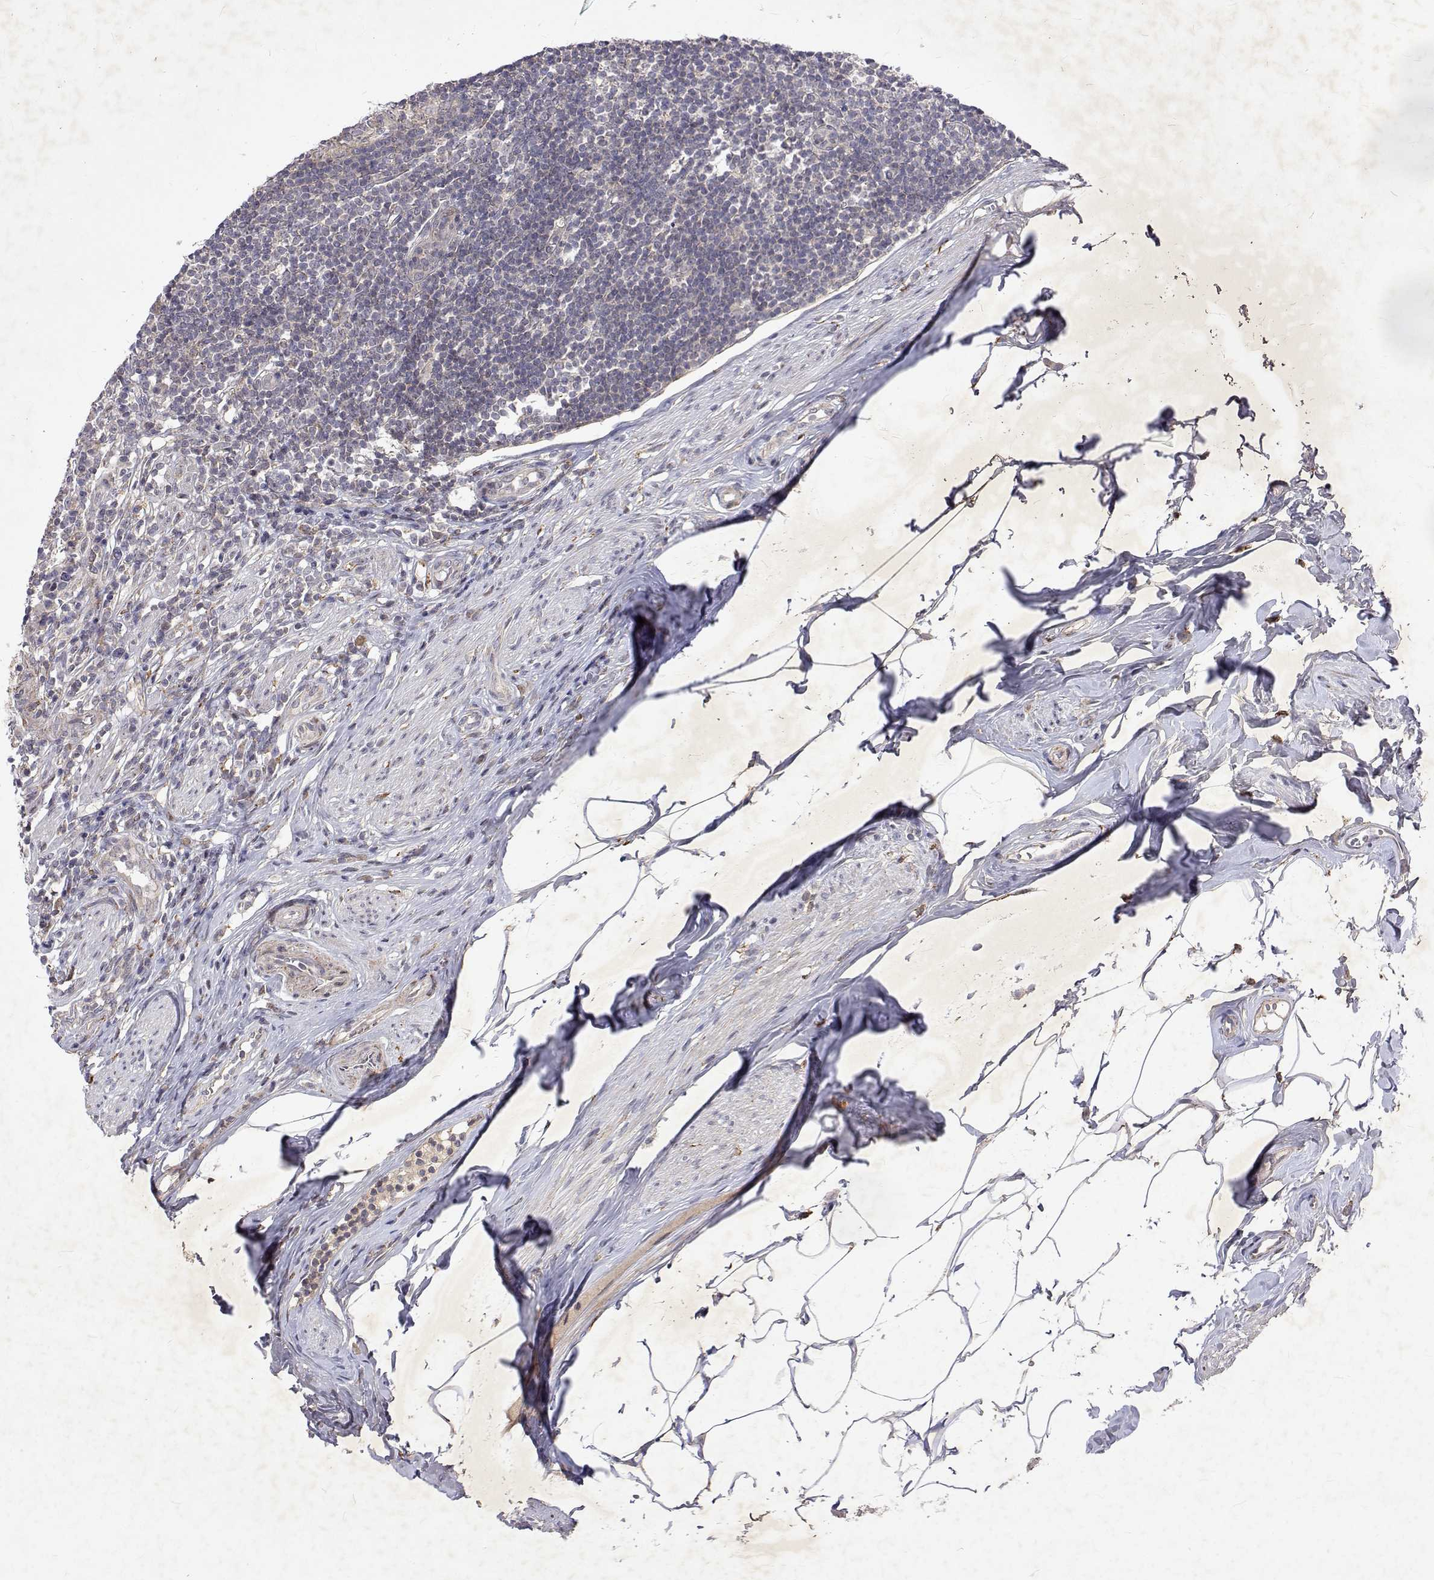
{"staining": {"intensity": "moderate", "quantity": ">75%", "location": "cytoplasmic/membranous"}, "tissue": "appendix", "cell_type": "Glandular cells", "image_type": "normal", "snomed": [{"axis": "morphology", "description": "Normal tissue, NOS"}, {"axis": "topography", "description": "Appendix"}], "caption": "There is medium levels of moderate cytoplasmic/membranous staining in glandular cells of benign appendix, as demonstrated by immunohistochemical staining (brown color).", "gene": "ALKBH8", "patient": {"sex": "female", "age": 56}}